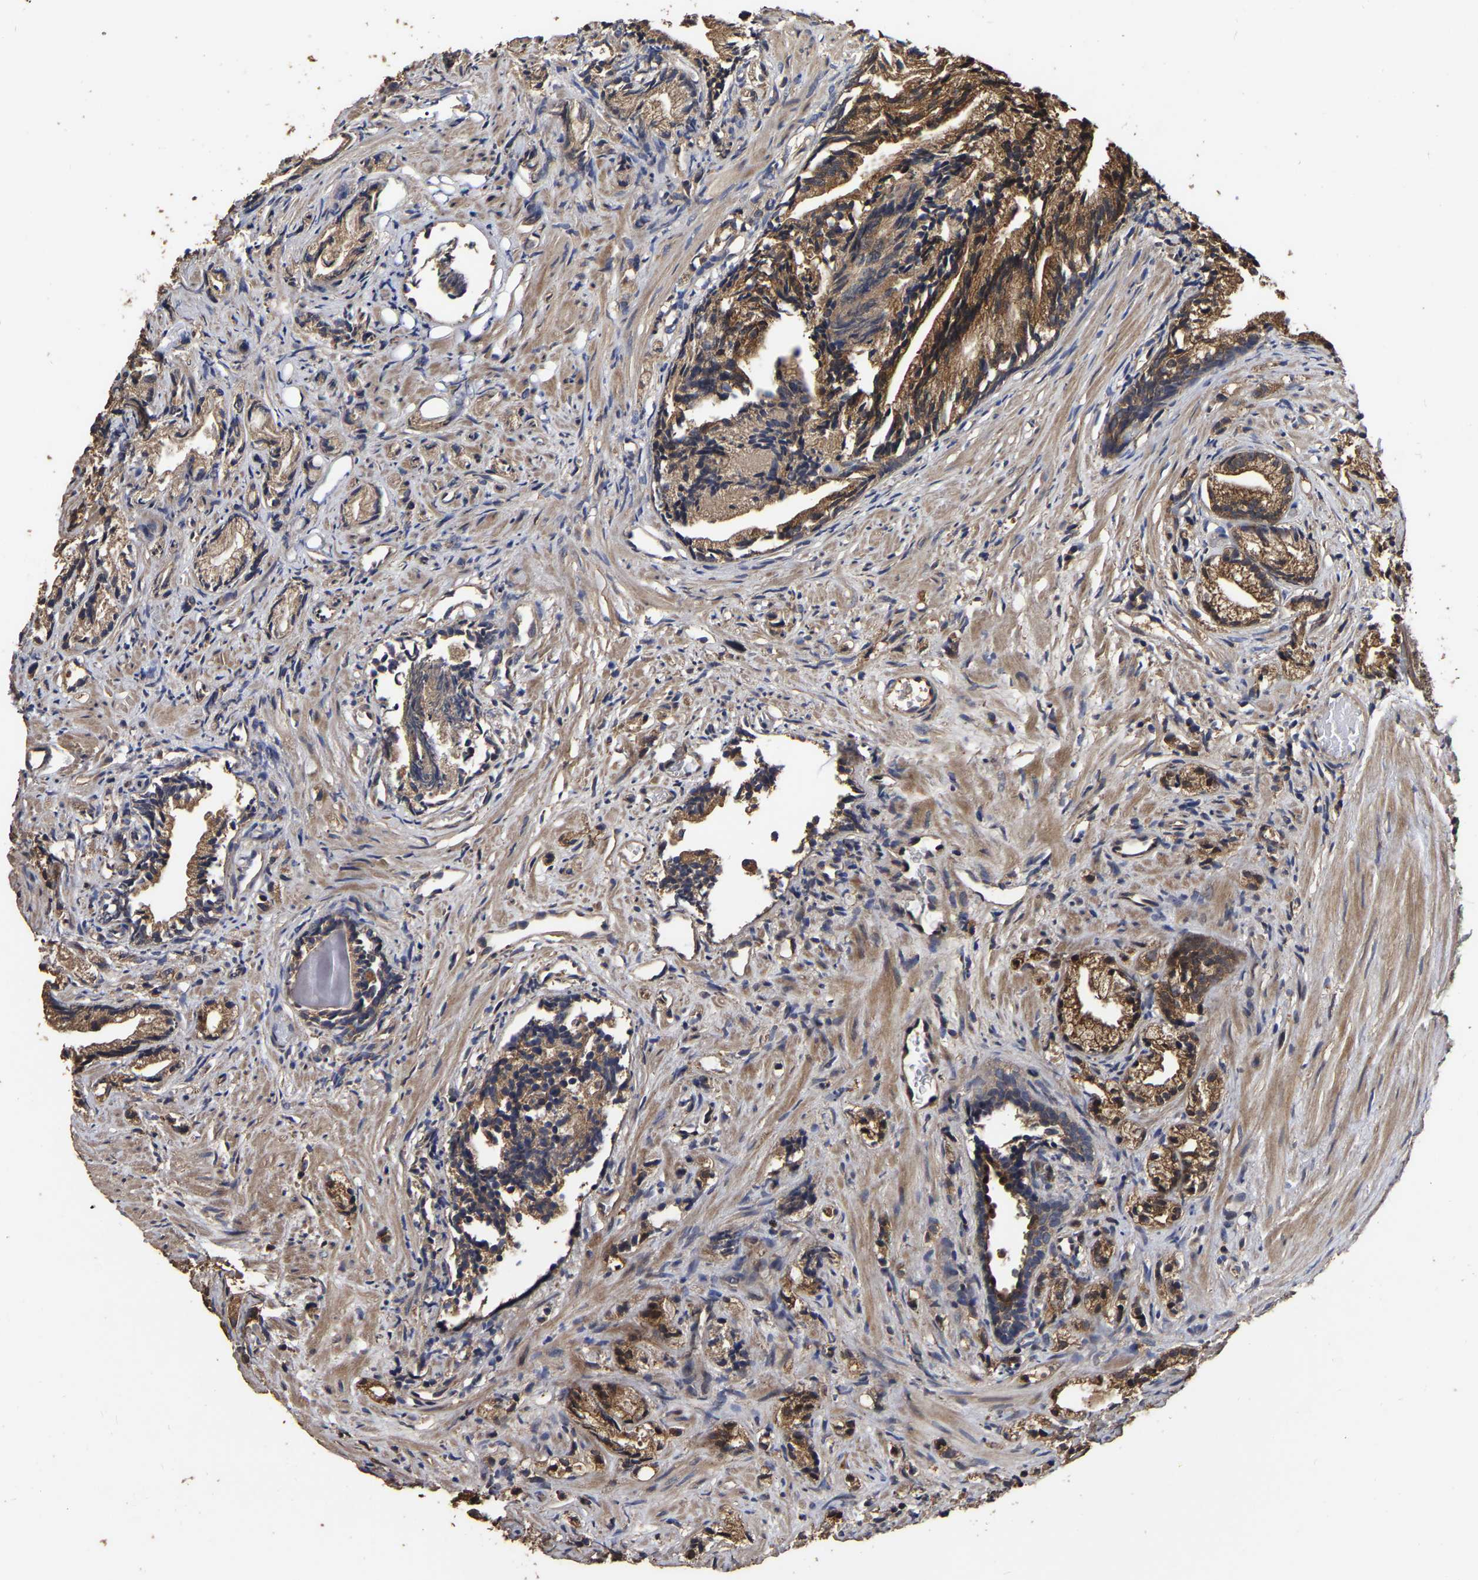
{"staining": {"intensity": "moderate", "quantity": ">75%", "location": "cytoplasmic/membranous"}, "tissue": "prostate cancer", "cell_type": "Tumor cells", "image_type": "cancer", "snomed": [{"axis": "morphology", "description": "Adenocarcinoma, Low grade"}, {"axis": "topography", "description": "Prostate"}], "caption": "Human low-grade adenocarcinoma (prostate) stained for a protein (brown) exhibits moderate cytoplasmic/membranous positive staining in about >75% of tumor cells.", "gene": "STK32C", "patient": {"sex": "male", "age": 89}}